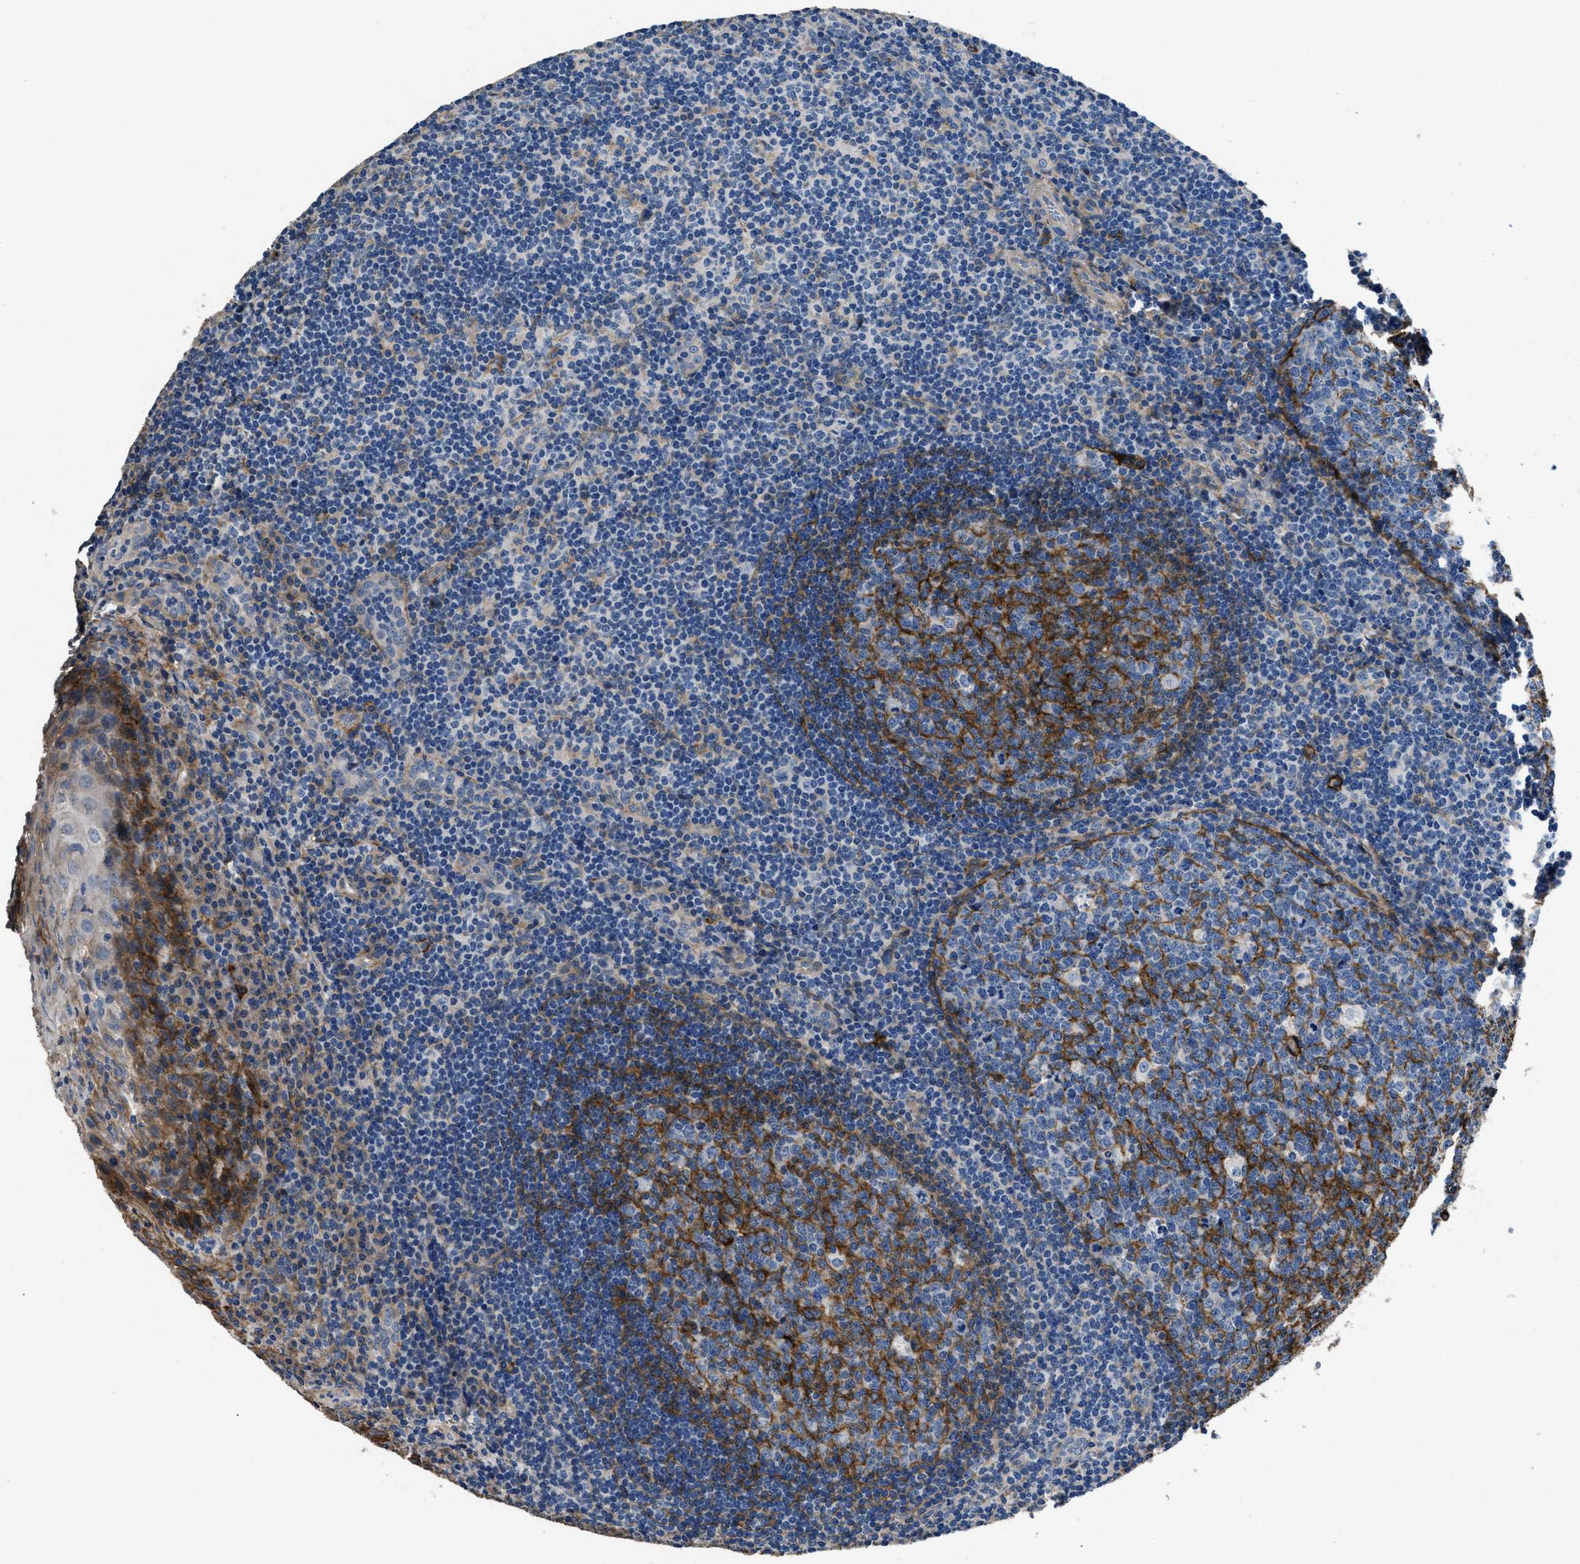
{"staining": {"intensity": "strong", "quantity": "<25%", "location": "cytoplasmic/membranous"}, "tissue": "tonsil", "cell_type": "Germinal center cells", "image_type": "normal", "snomed": [{"axis": "morphology", "description": "Normal tissue, NOS"}, {"axis": "topography", "description": "Tonsil"}], "caption": "Immunohistochemical staining of benign tonsil exhibits strong cytoplasmic/membranous protein expression in approximately <25% of germinal center cells.", "gene": "CD276", "patient": {"sex": "male", "age": 37}}